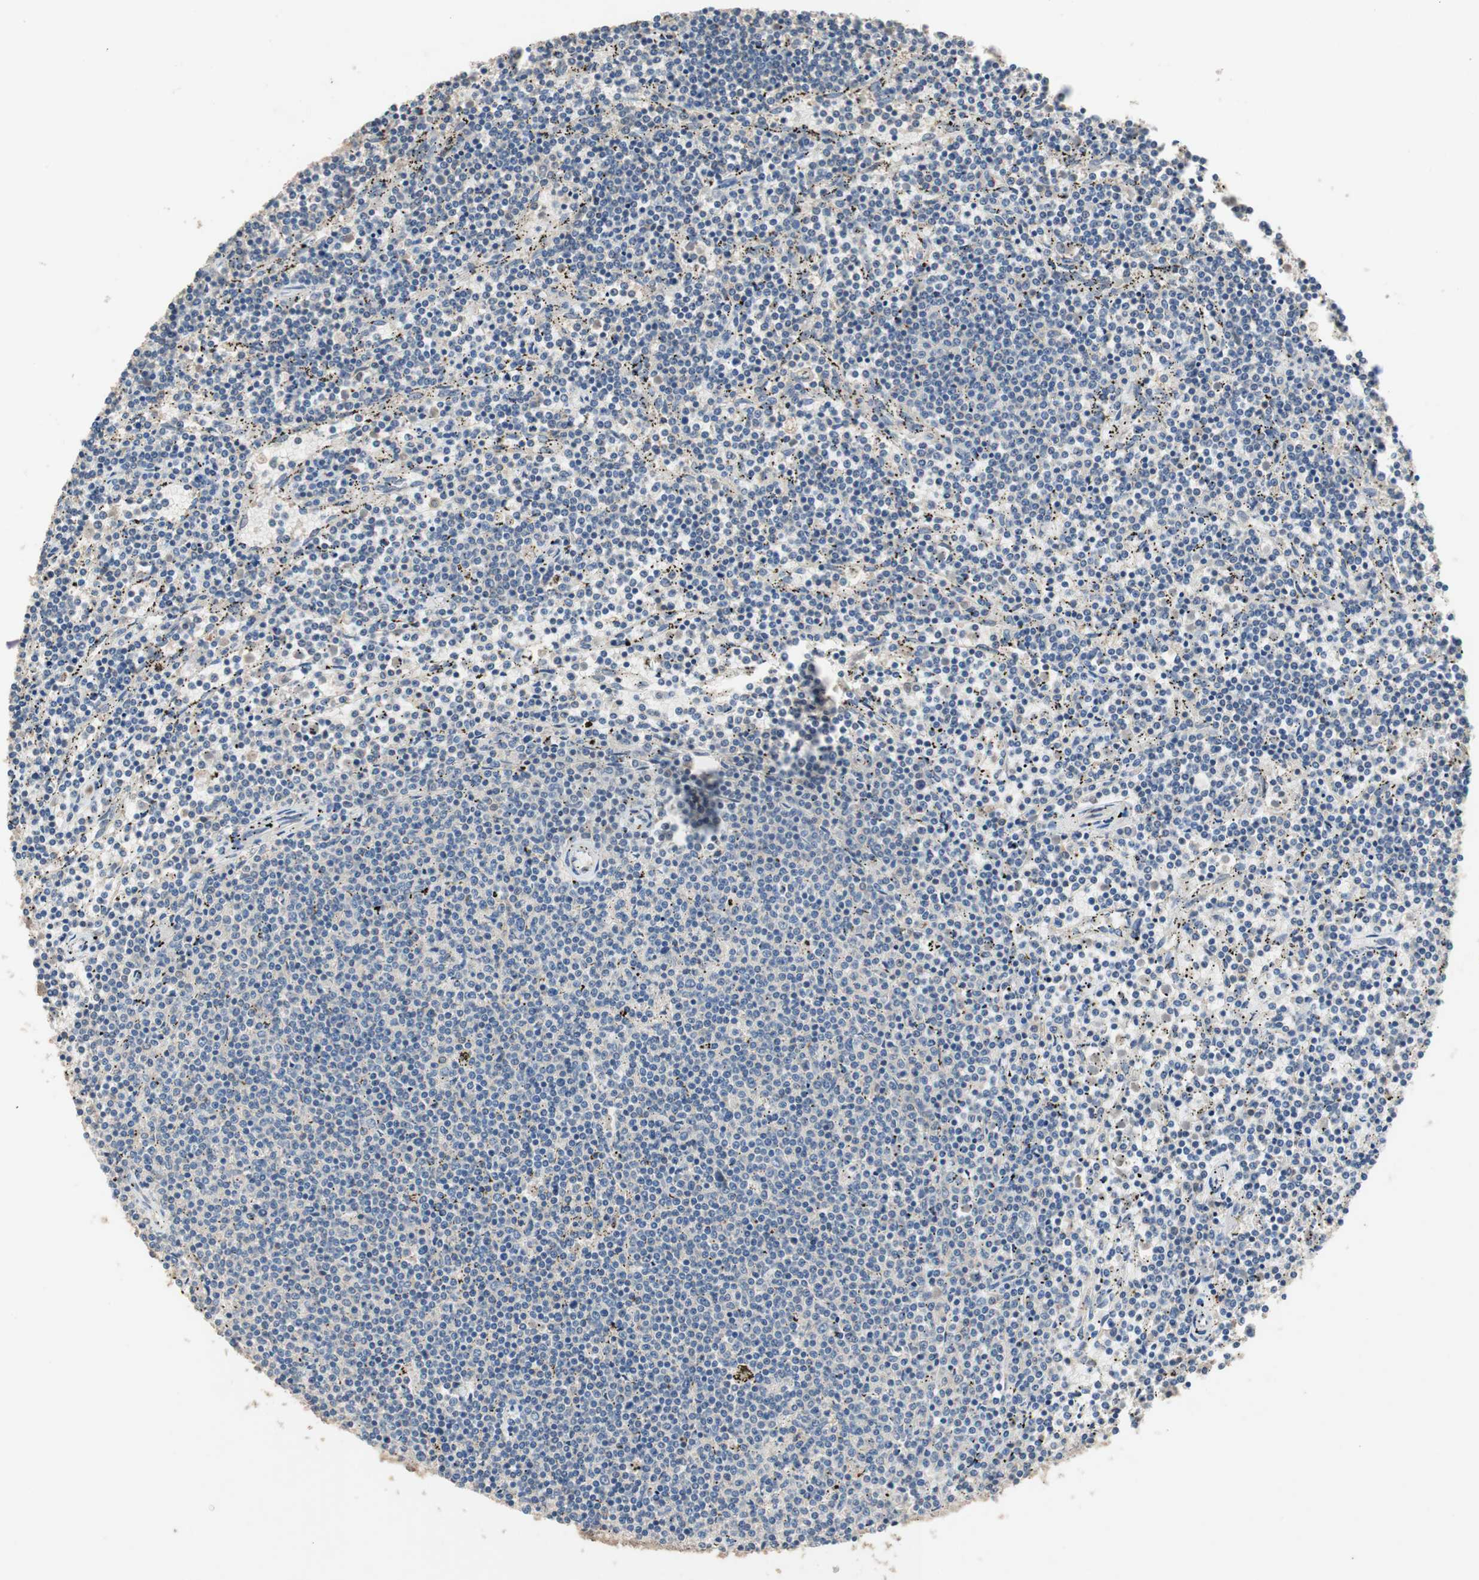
{"staining": {"intensity": "negative", "quantity": "none", "location": "none"}, "tissue": "lymphoma", "cell_type": "Tumor cells", "image_type": "cancer", "snomed": [{"axis": "morphology", "description": "Malignant lymphoma, non-Hodgkin's type, Low grade"}, {"axis": "topography", "description": "Spleen"}], "caption": "Tumor cells are negative for protein expression in human low-grade malignant lymphoma, non-Hodgkin's type.", "gene": "ADAP1", "patient": {"sex": "female", "age": 50}}